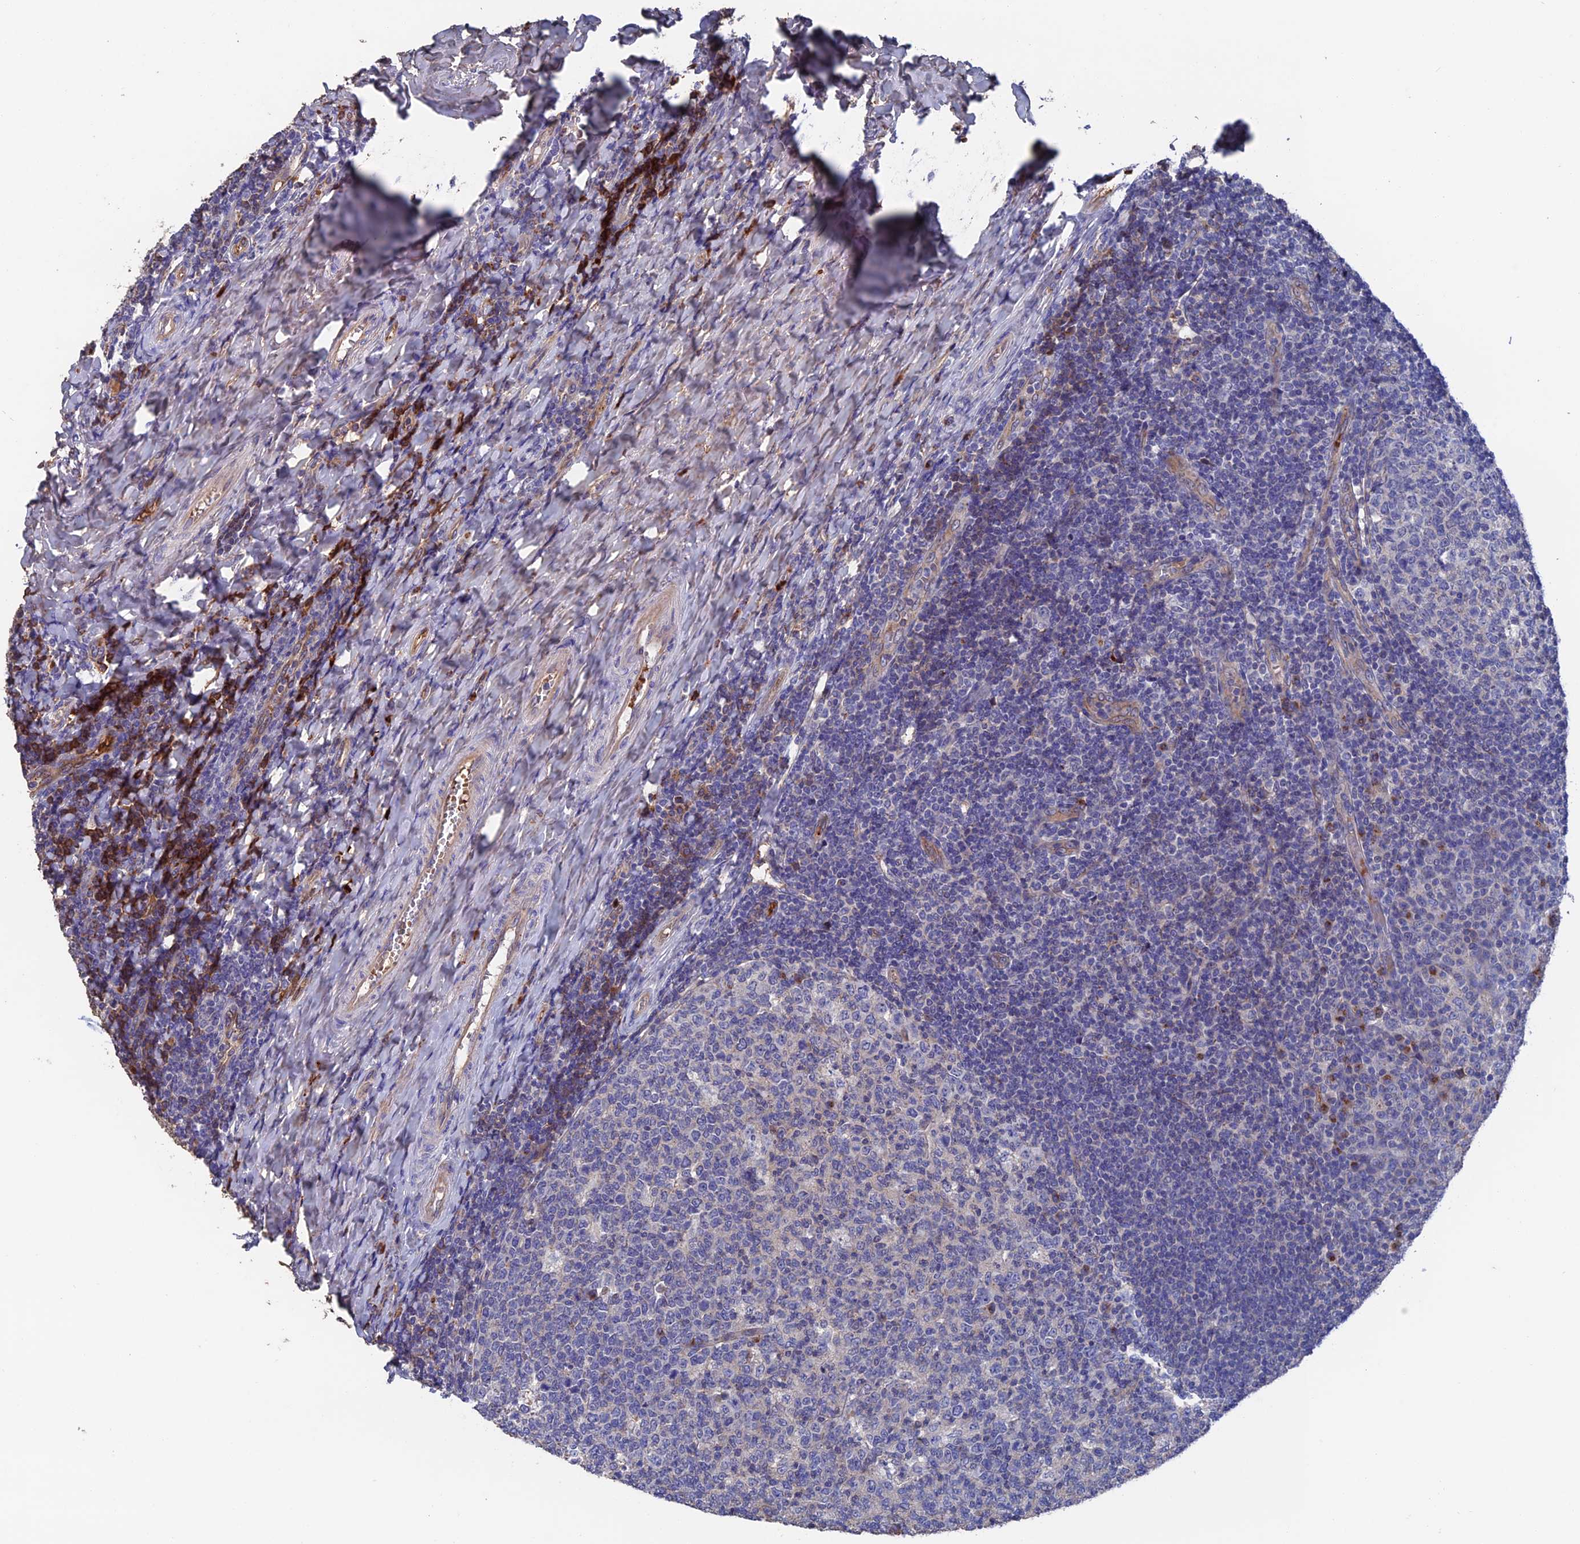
{"staining": {"intensity": "moderate", "quantity": "<25%", "location": "cytoplasmic/membranous"}, "tissue": "tonsil", "cell_type": "Germinal center cells", "image_type": "normal", "snomed": [{"axis": "morphology", "description": "Normal tissue, NOS"}, {"axis": "topography", "description": "Tonsil"}], "caption": "Moderate cytoplasmic/membranous protein expression is seen in approximately <25% of germinal center cells in tonsil.", "gene": "HPF1", "patient": {"sex": "female", "age": 19}}